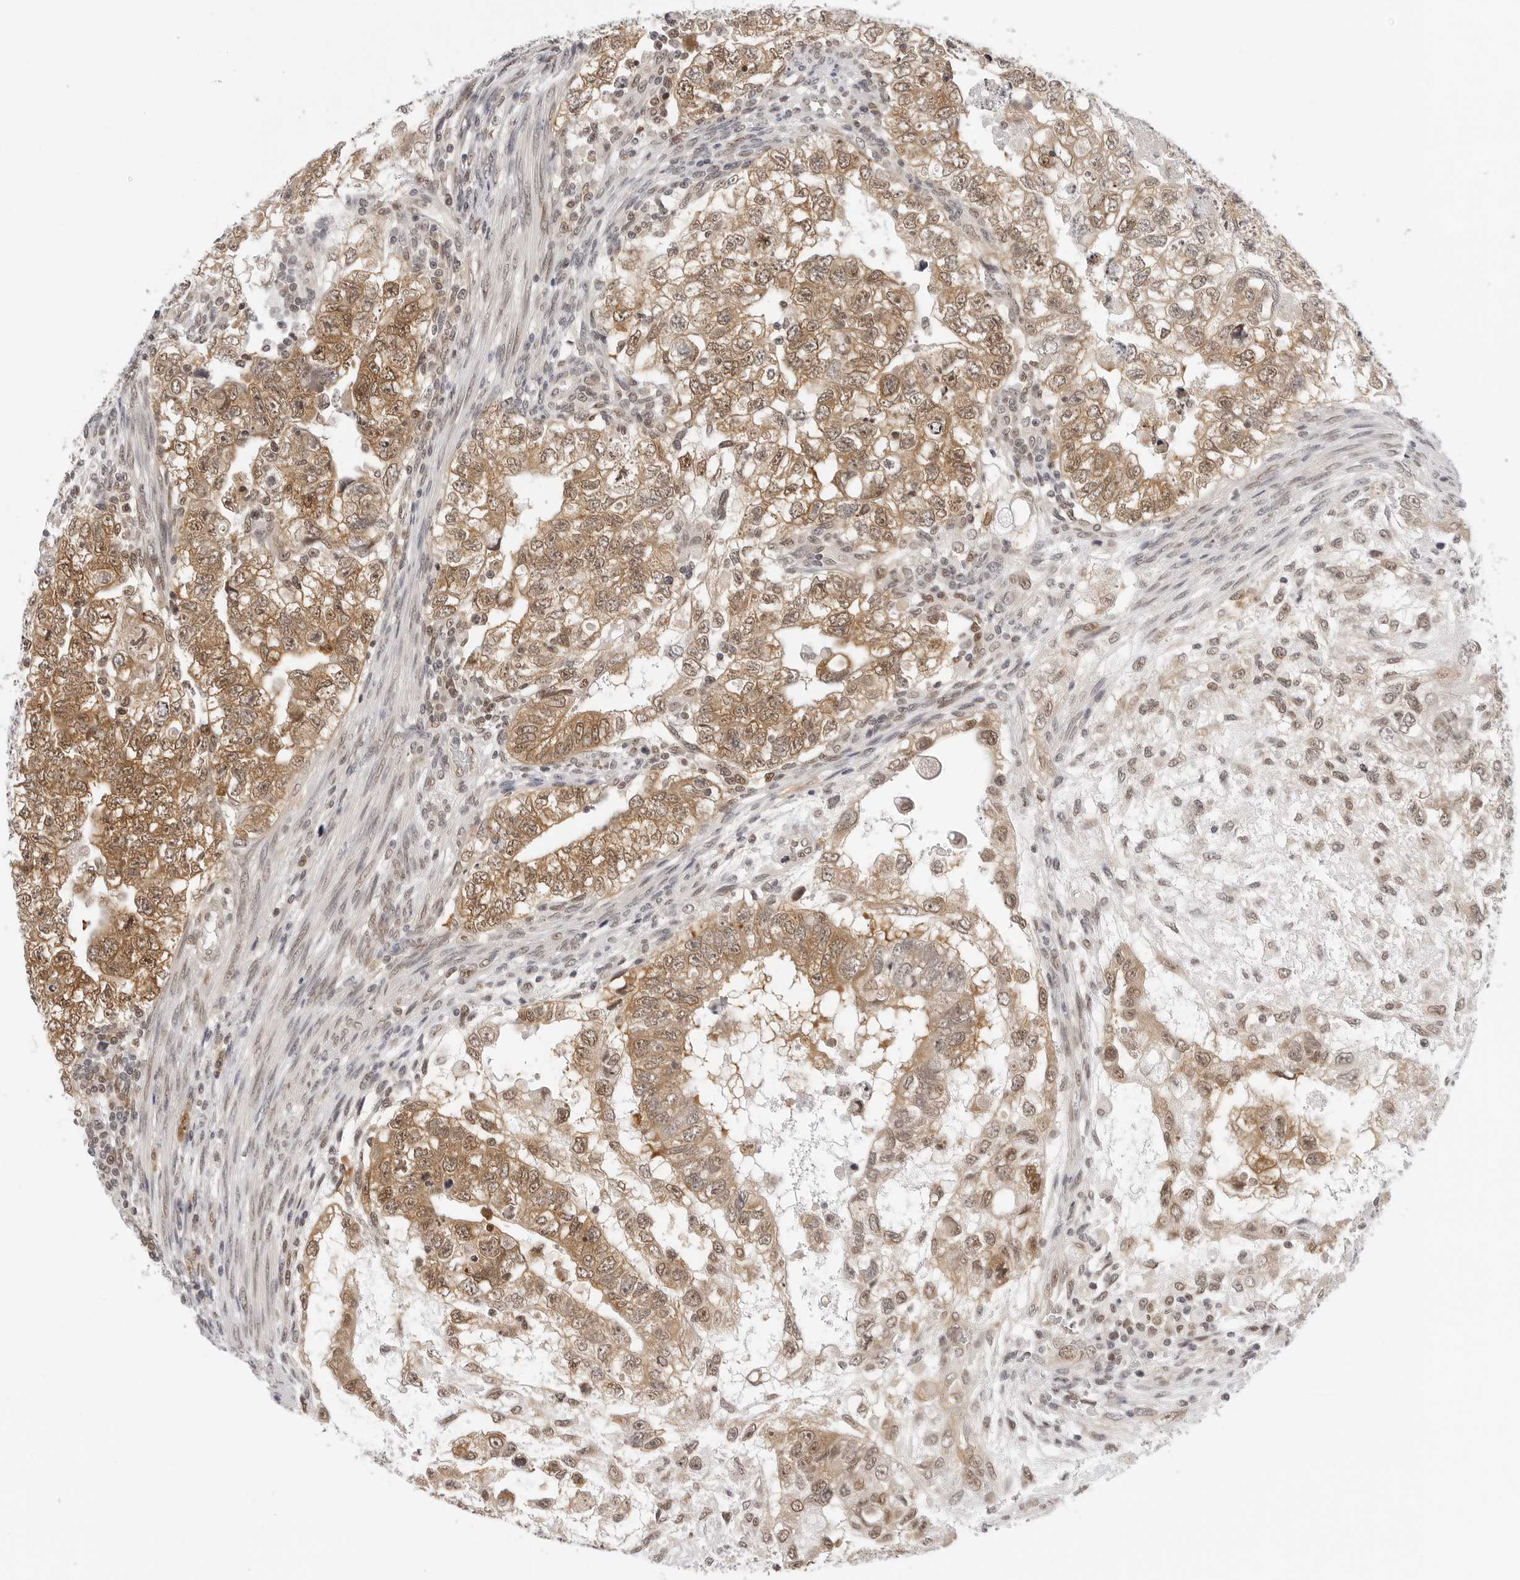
{"staining": {"intensity": "moderate", "quantity": ">75%", "location": "cytoplasmic/membranous,nuclear"}, "tissue": "testis cancer", "cell_type": "Tumor cells", "image_type": "cancer", "snomed": [{"axis": "morphology", "description": "Carcinoma, Embryonal, NOS"}, {"axis": "topography", "description": "Testis"}], "caption": "Immunohistochemistry (DAB (3,3'-diaminobenzidine)) staining of human embryonal carcinoma (testis) shows moderate cytoplasmic/membranous and nuclear protein expression in about >75% of tumor cells.", "gene": "WDR77", "patient": {"sex": "male", "age": 37}}